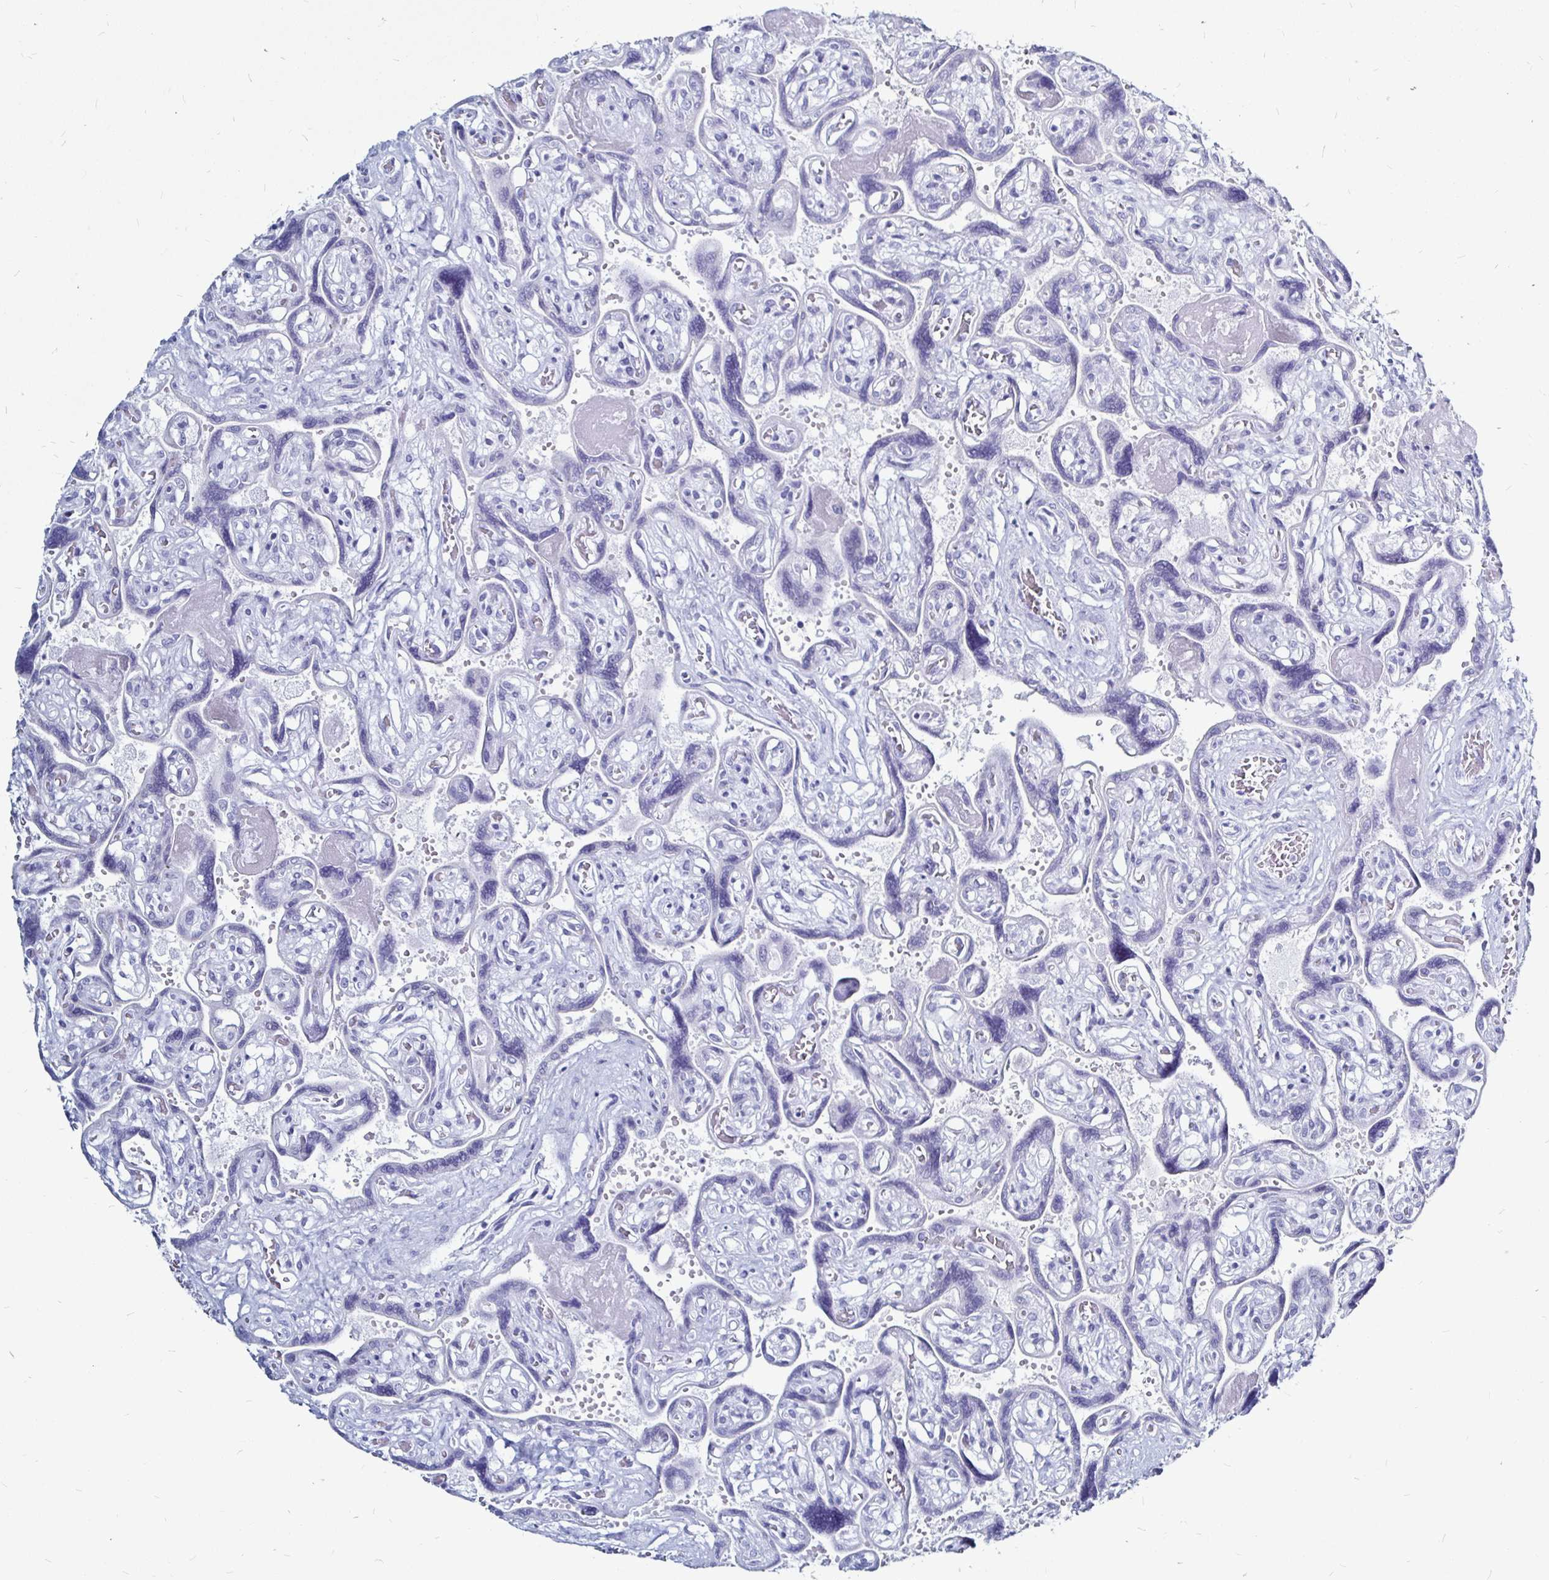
{"staining": {"intensity": "negative", "quantity": "none", "location": "none"}, "tissue": "placenta", "cell_type": "Decidual cells", "image_type": "normal", "snomed": [{"axis": "morphology", "description": "Normal tissue, NOS"}, {"axis": "topography", "description": "Placenta"}], "caption": "Immunohistochemistry (IHC) image of benign placenta: human placenta stained with DAB (3,3'-diaminobenzidine) shows no significant protein positivity in decidual cells.", "gene": "LUZP4", "patient": {"sex": "female", "age": 32}}